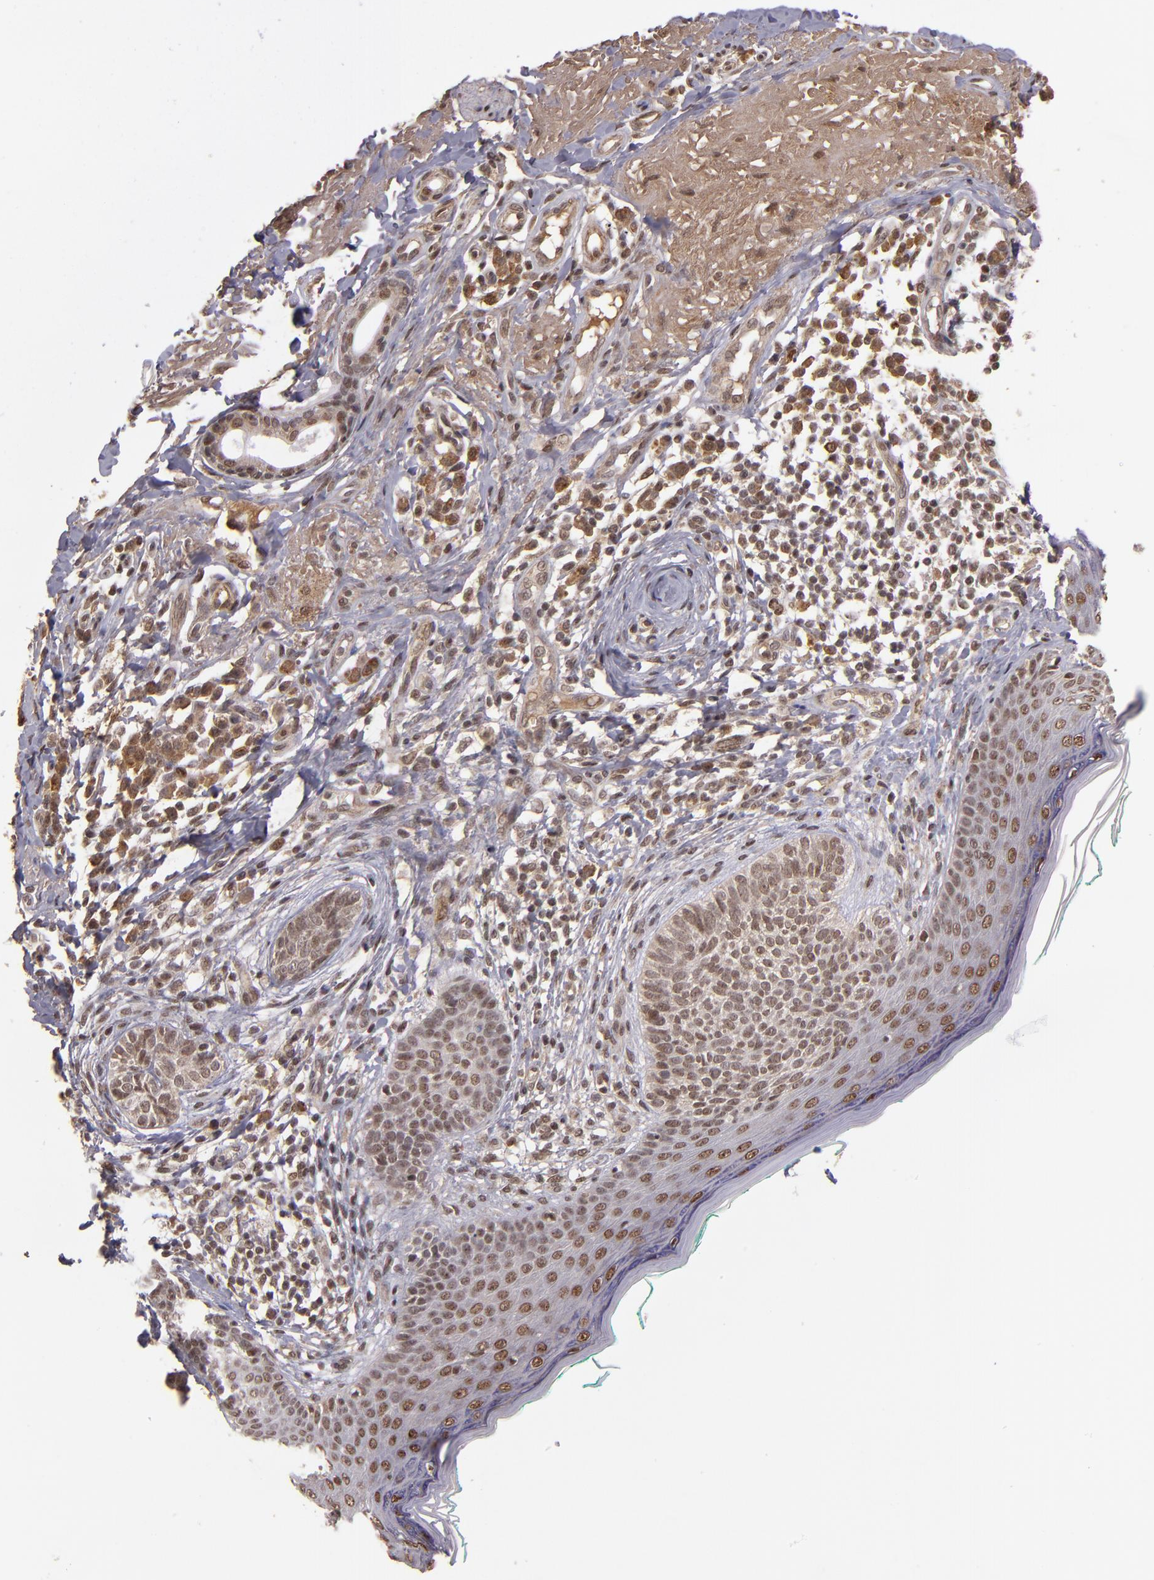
{"staining": {"intensity": "moderate", "quantity": ">75%", "location": "nuclear"}, "tissue": "skin cancer", "cell_type": "Tumor cells", "image_type": "cancer", "snomed": [{"axis": "morphology", "description": "Normal tissue, NOS"}, {"axis": "morphology", "description": "Basal cell carcinoma"}, {"axis": "topography", "description": "Skin"}], "caption": "The photomicrograph reveals immunohistochemical staining of basal cell carcinoma (skin). There is moderate nuclear staining is seen in approximately >75% of tumor cells.", "gene": "ABHD12B", "patient": {"sex": "male", "age": 76}}